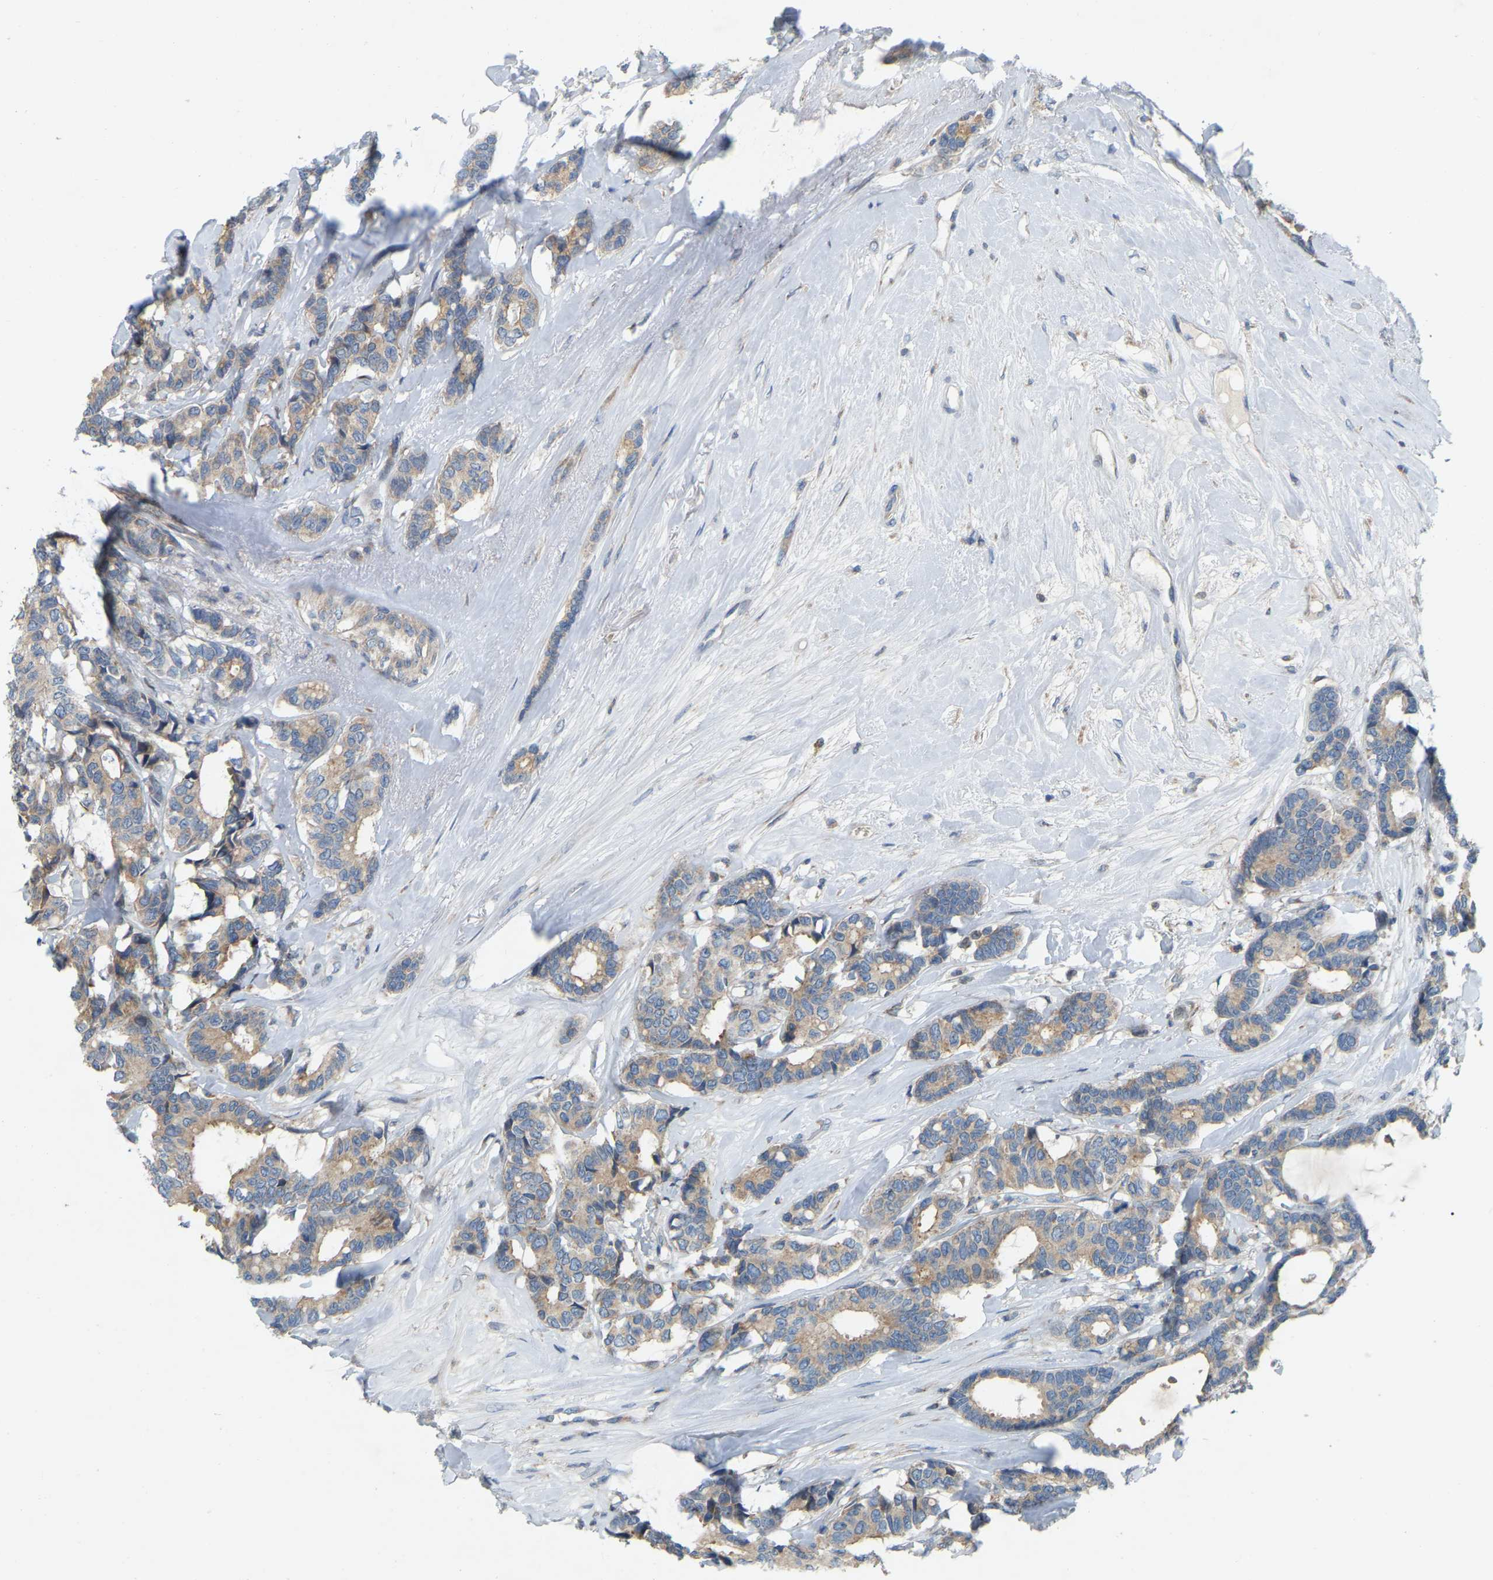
{"staining": {"intensity": "weak", "quantity": ">75%", "location": "cytoplasmic/membranous"}, "tissue": "breast cancer", "cell_type": "Tumor cells", "image_type": "cancer", "snomed": [{"axis": "morphology", "description": "Duct carcinoma"}, {"axis": "topography", "description": "Breast"}], "caption": "Breast cancer was stained to show a protein in brown. There is low levels of weak cytoplasmic/membranous staining in approximately >75% of tumor cells. The protein of interest is shown in brown color, while the nuclei are stained blue.", "gene": "PARL", "patient": {"sex": "female", "age": 87}}